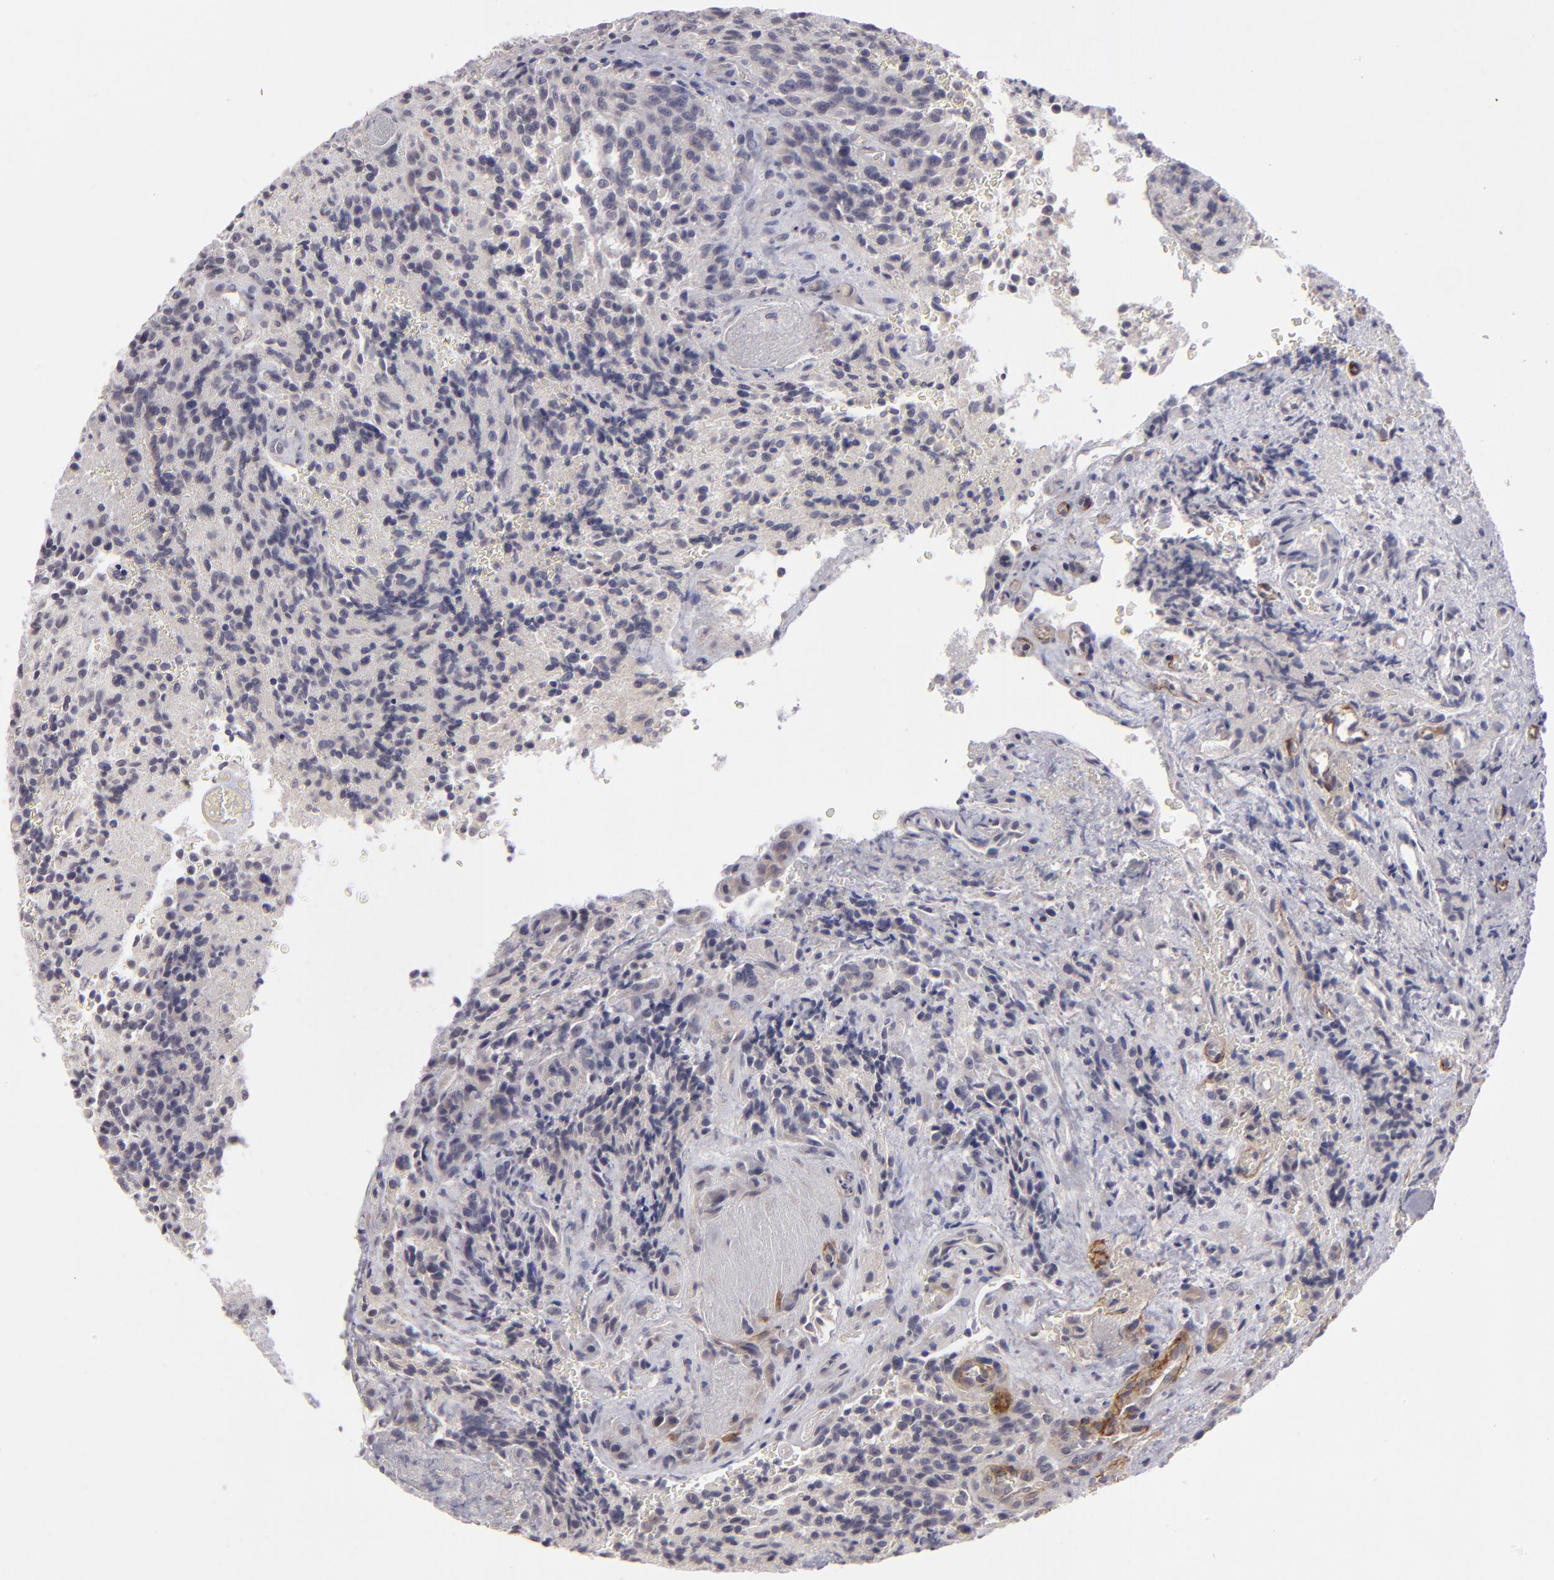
{"staining": {"intensity": "weak", "quantity": "<25%", "location": "cytoplasmic/membranous"}, "tissue": "glioma", "cell_type": "Tumor cells", "image_type": "cancer", "snomed": [{"axis": "morphology", "description": "Normal tissue, NOS"}, {"axis": "morphology", "description": "Glioma, malignant, High grade"}, {"axis": "topography", "description": "Cerebral cortex"}], "caption": "The histopathology image shows no significant staining in tumor cells of glioma.", "gene": "ZNF175", "patient": {"sex": "male", "age": 56}}